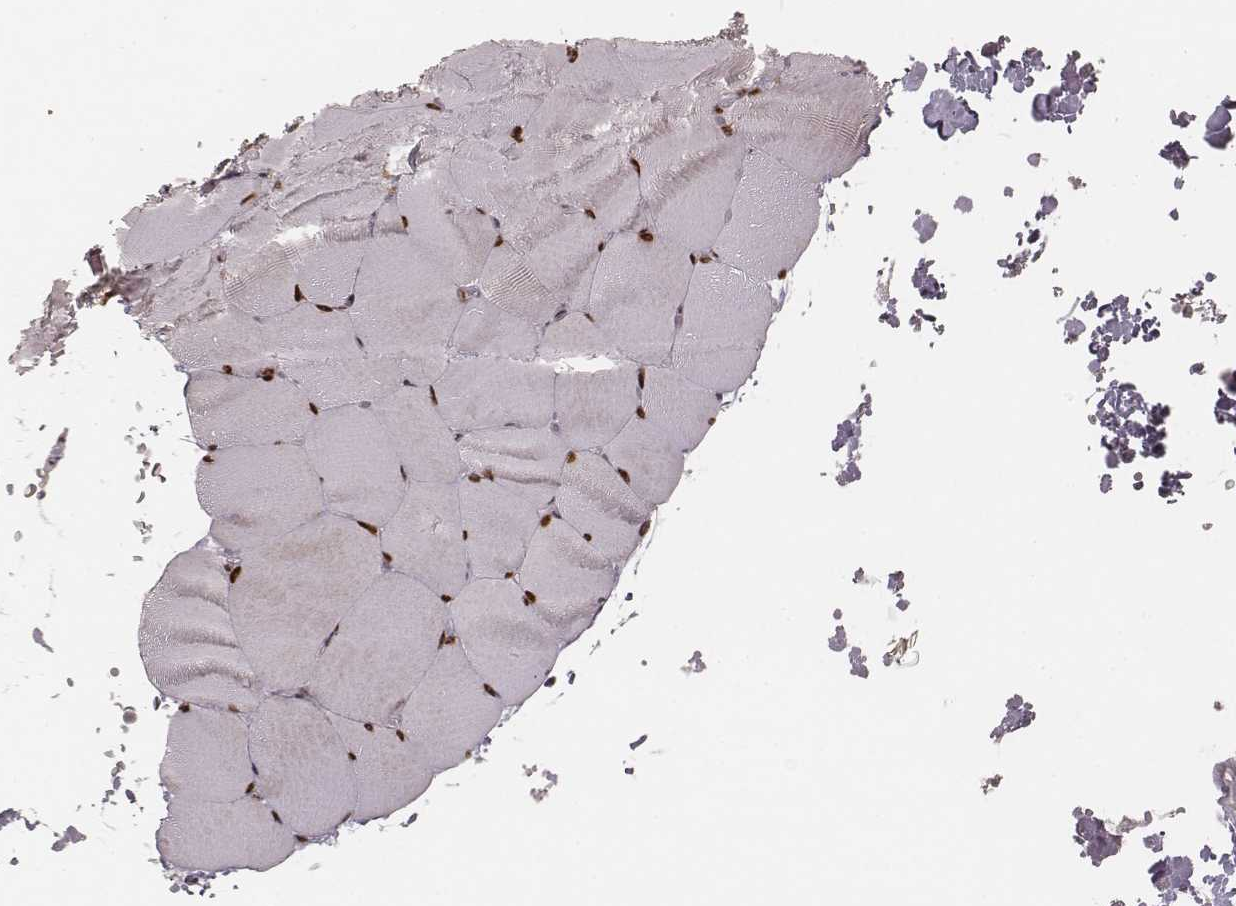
{"staining": {"intensity": "strong", "quantity": ">75%", "location": "nuclear"}, "tissue": "skeletal muscle", "cell_type": "Myocytes", "image_type": "normal", "snomed": [{"axis": "morphology", "description": "Normal tissue, NOS"}, {"axis": "topography", "description": "Skeletal muscle"}], "caption": "A histopathology image showing strong nuclear positivity in about >75% of myocytes in normal skeletal muscle, as visualized by brown immunohistochemical staining.", "gene": "HNRNPC", "patient": {"sex": "female", "age": 37}}